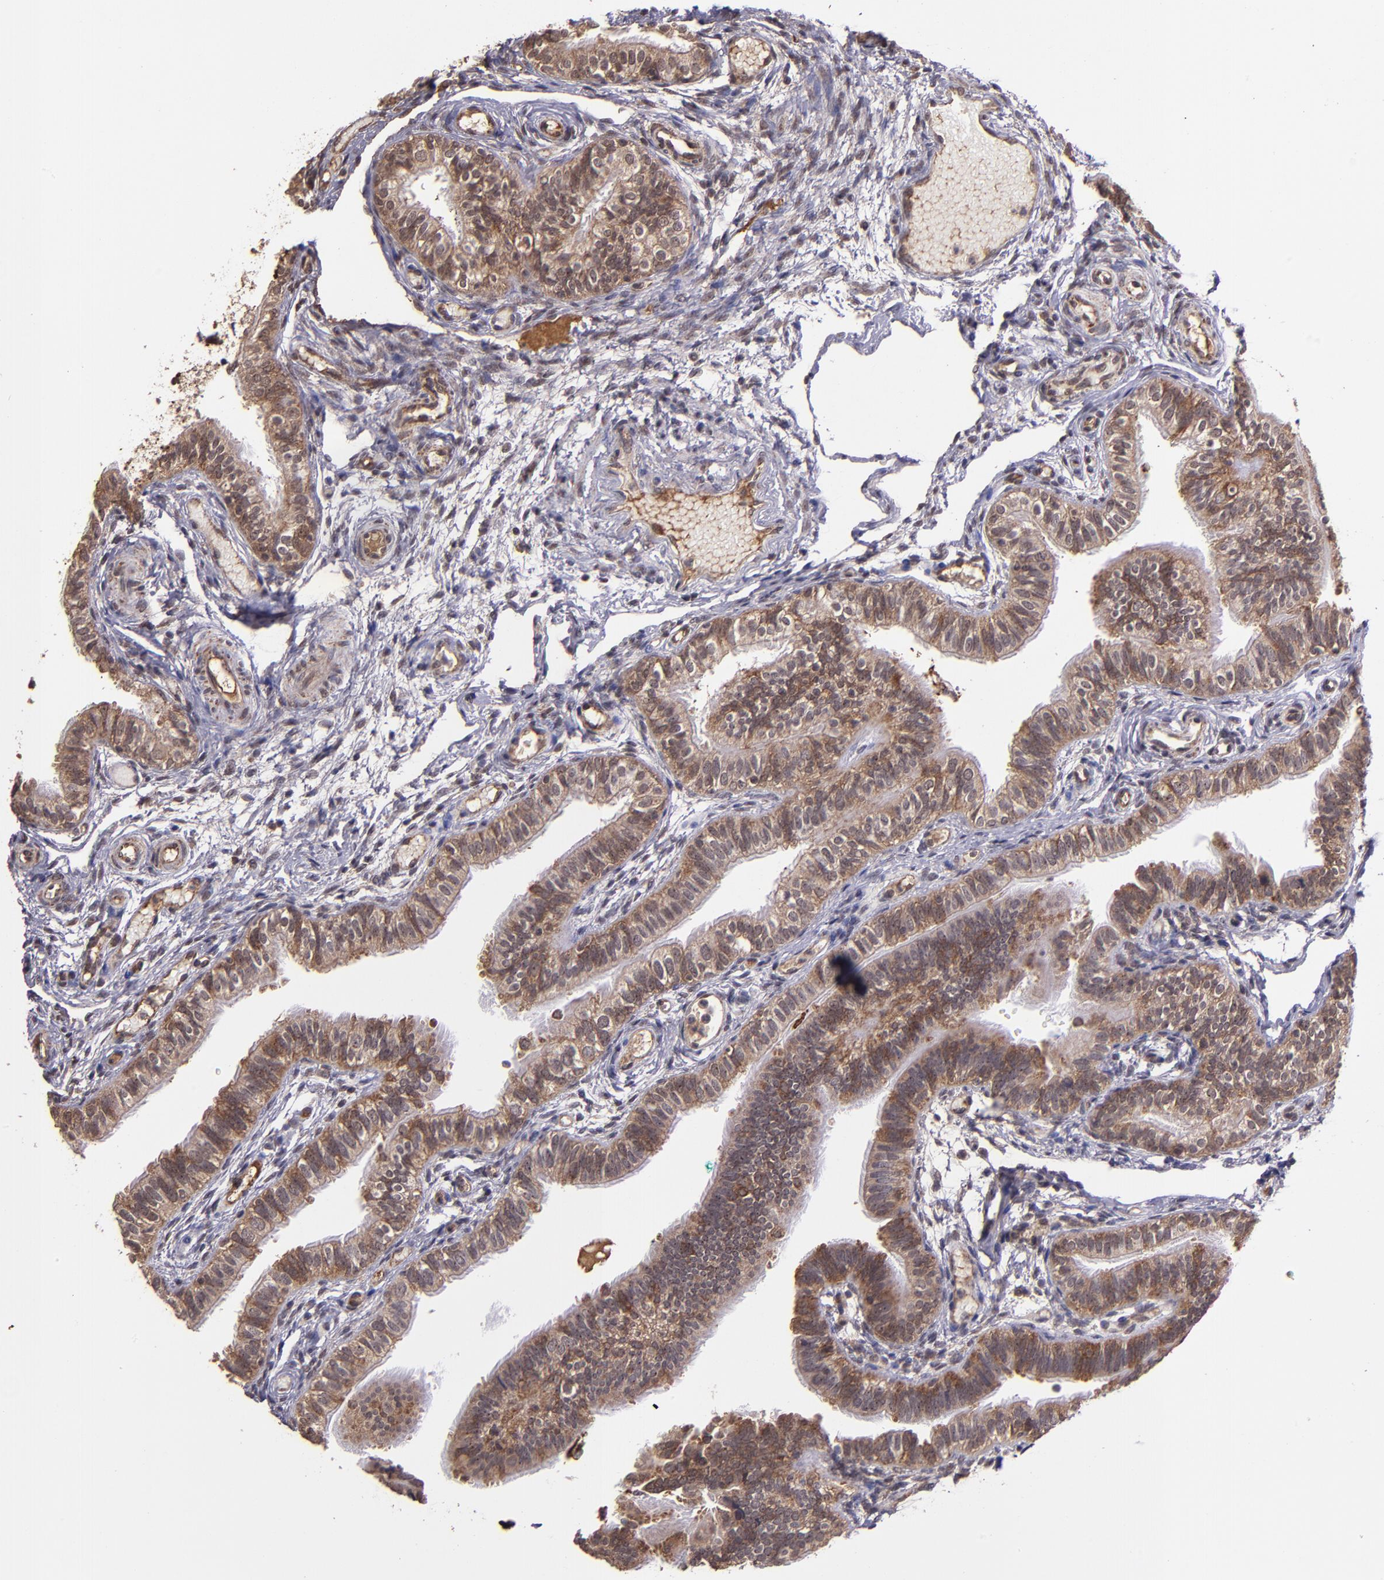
{"staining": {"intensity": "moderate", "quantity": ">75%", "location": "cytoplasmic/membranous"}, "tissue": "fallopian tube", "cell_type": "Glandular cells", "image_type": "normal", "snomed": [{"axis": "morphology", "description": "Normal tissue, NOS"}, {"axis": "morphology", "description": "Dermoid, NOS"}, {"axis": "topography", "description": "Fallopian tube"}], "caption": "About >75% of glandular cells in benign fallopian tube show moderate cytoplasmic/membranous protein positivity as visualized by brown immunohistochemical staining.", "gene": "USP51", "patient": {"sex": "female", "age": 33}}